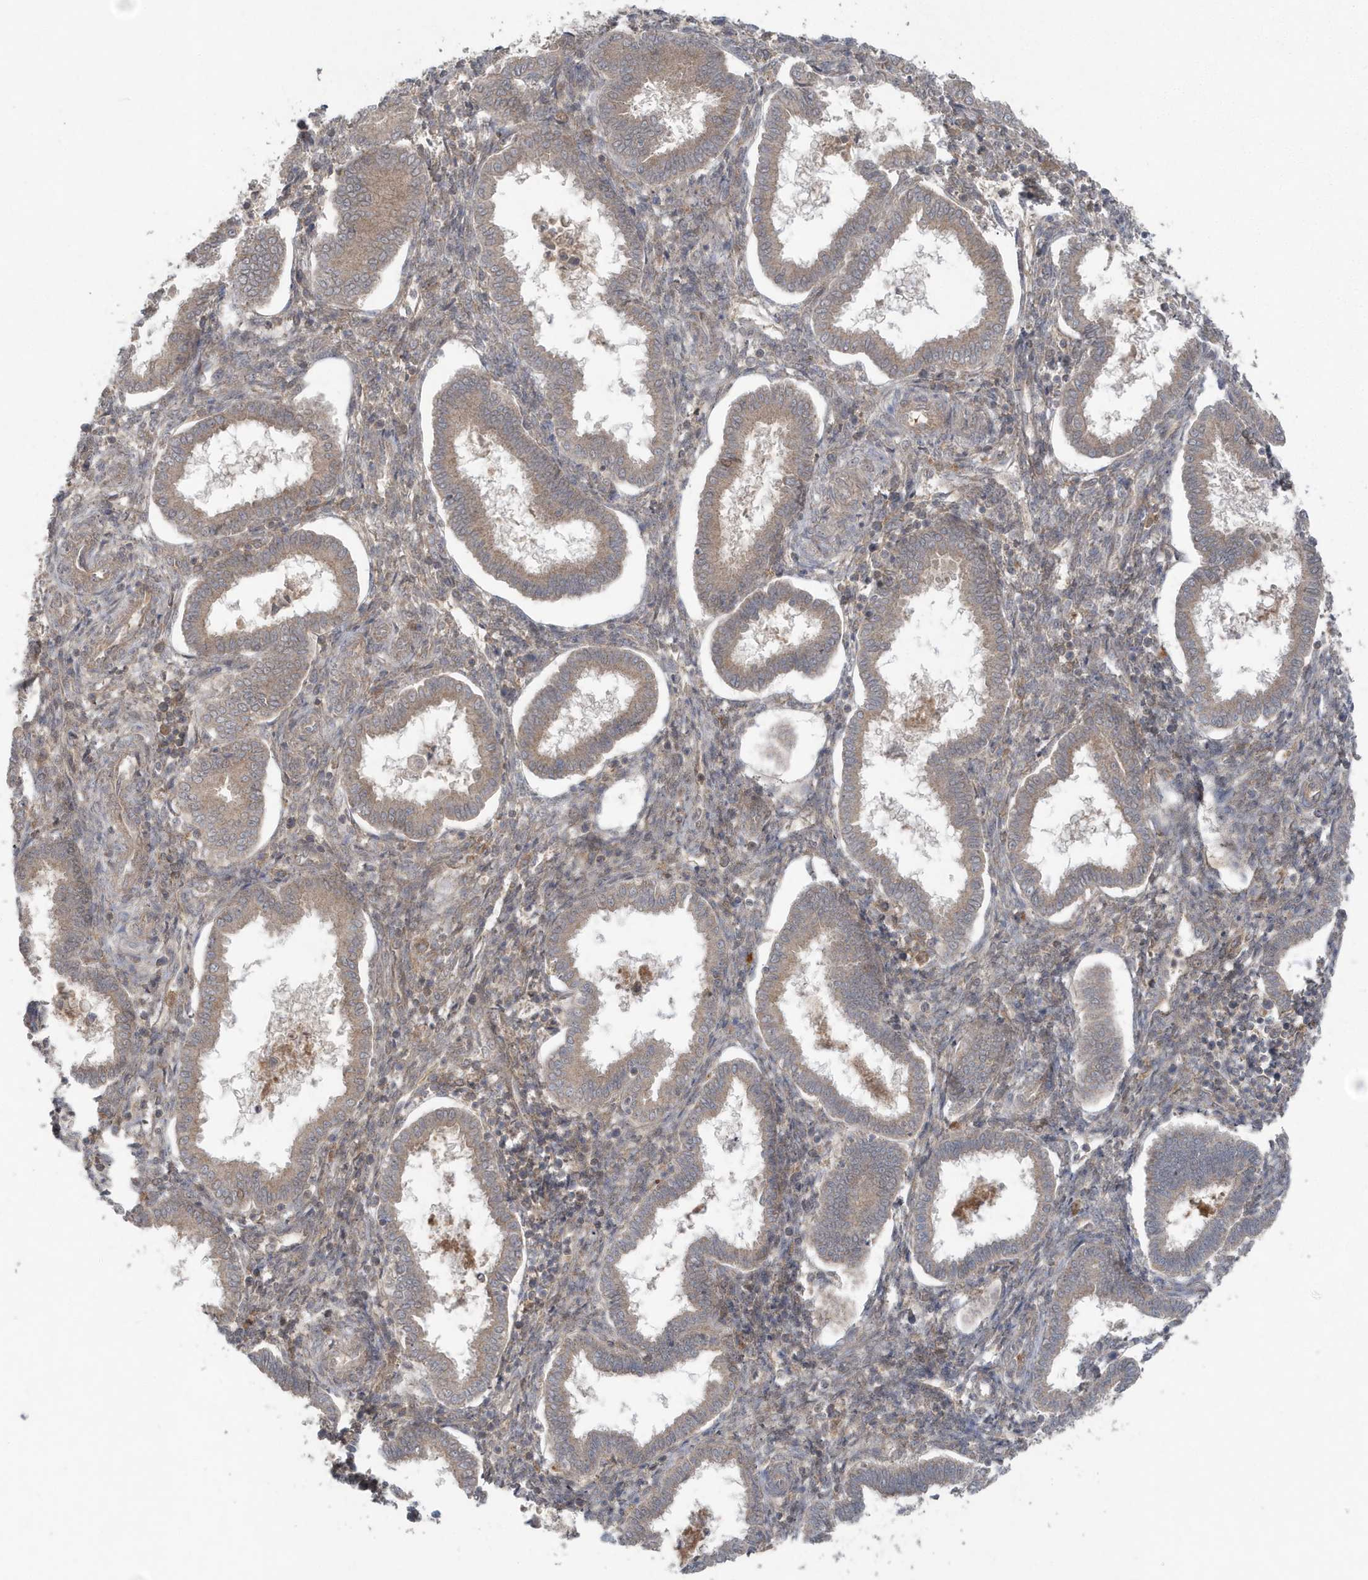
{"staining": {"intensity": "weak", "quantity": "<25%", "location": "cytoplasmic/membranous"}, "tissue": "endometrium", "cell_type": "Cells in endometrial stroma", "image_type": "normal", "snomed": [{"axis": "morphology", "description": "Normal tissue, NOS"}, {"axis": "topography", "description": "Endometrium"}], "caption": "IHC image of unremarkable endometrium: endometrium stained with DAB exhibits no significant protein positivity in cells in endometrial stroma.", "gene": "C1RL", "patient": {"sex": "female", "age": 24}}